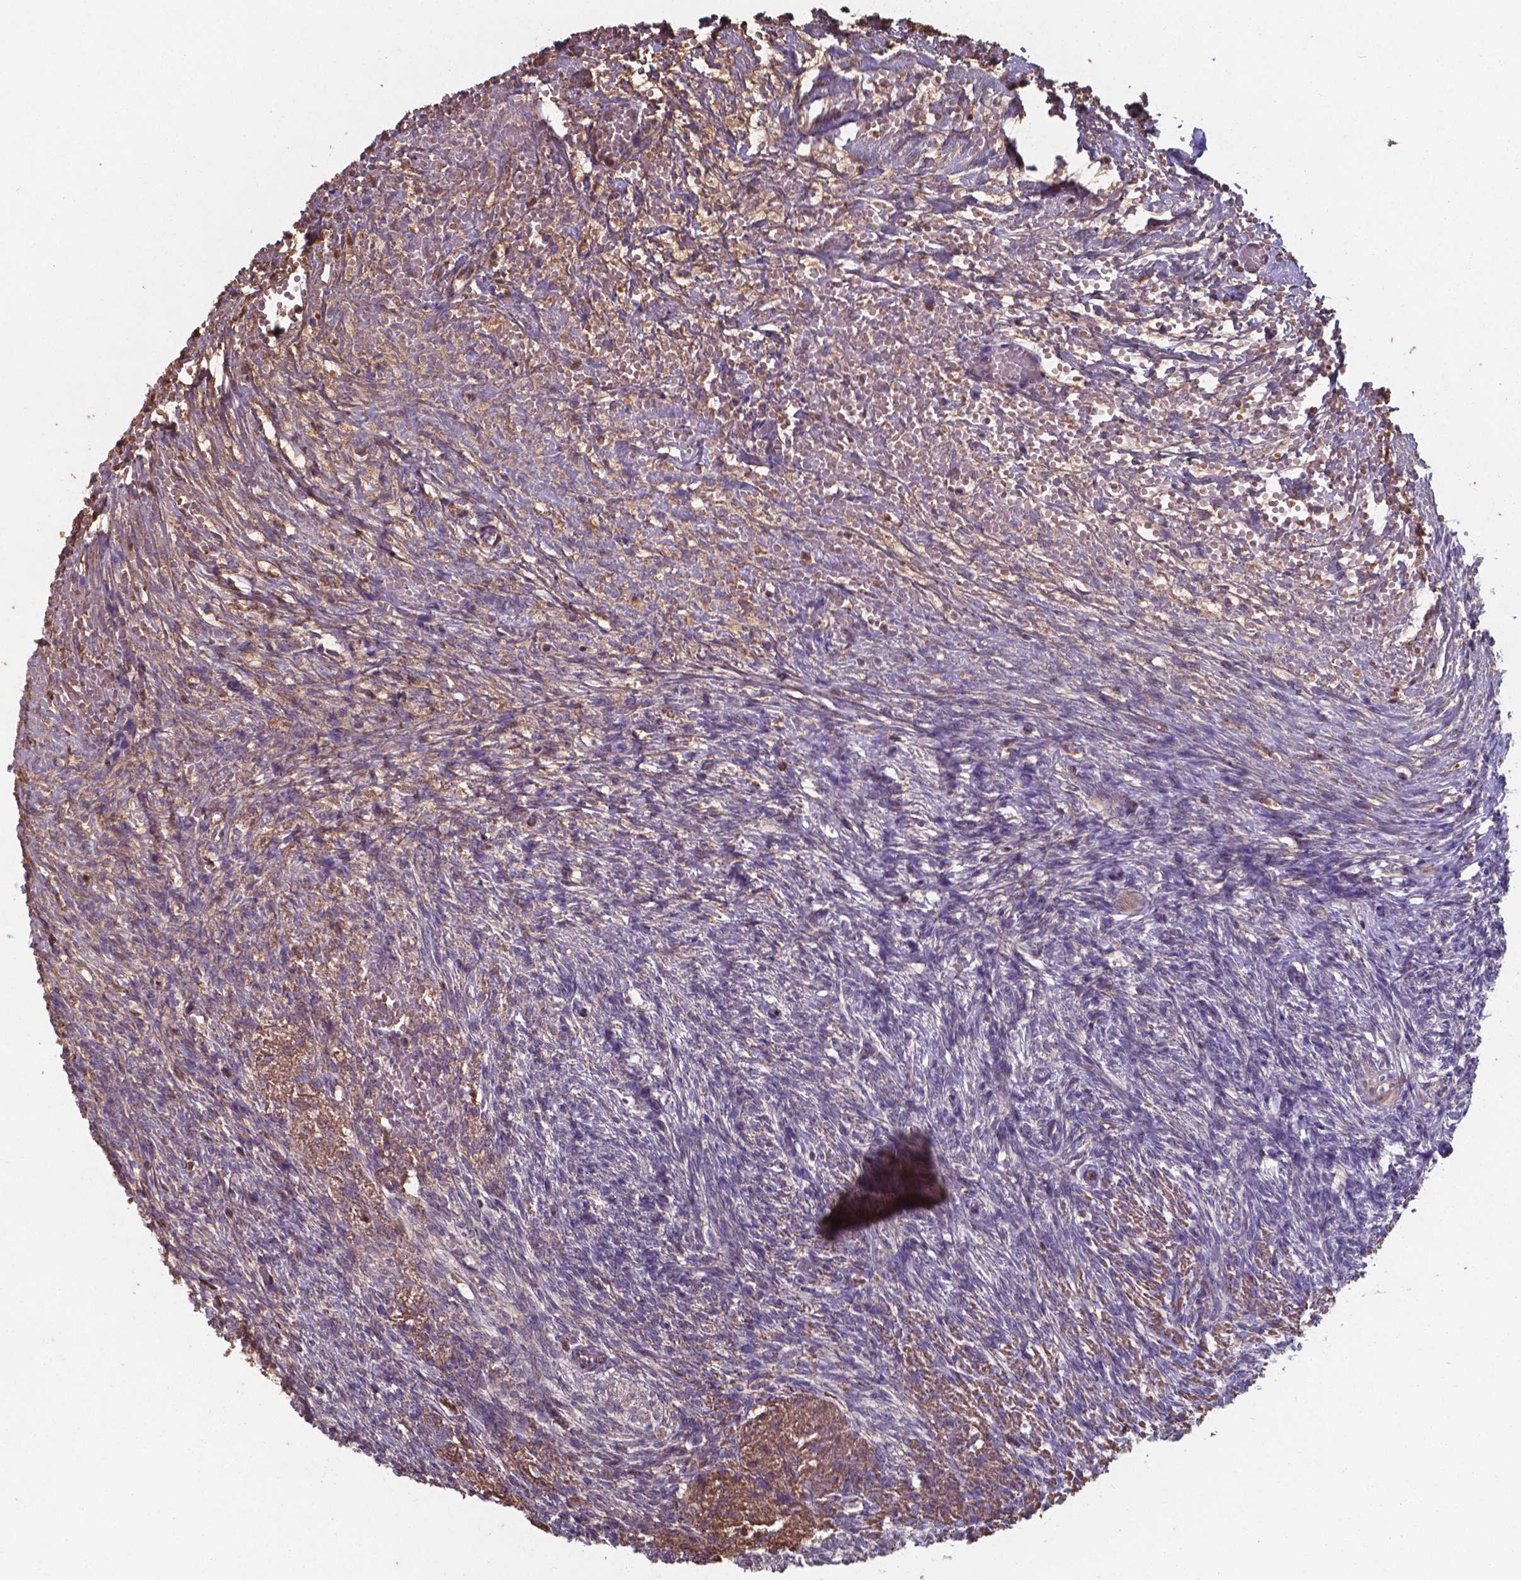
{"staining": {"intensity": "negative", "quantity": "none", "location": "none"}, "tissue": "ovary", "cell_type": "Ovarian stroma cells", "image_type": "normal", "snomed": [{"axis": "morphology", "description": "Normal tissue, NOS"}, {"axis": "topography", "description": "Ovary"}], "caption": "Image shows no significant protein expression in ovarian stroma cells of benign ovary.", "gene": "SERPINA1", "patient": {"sex": "female", "age": 46}}